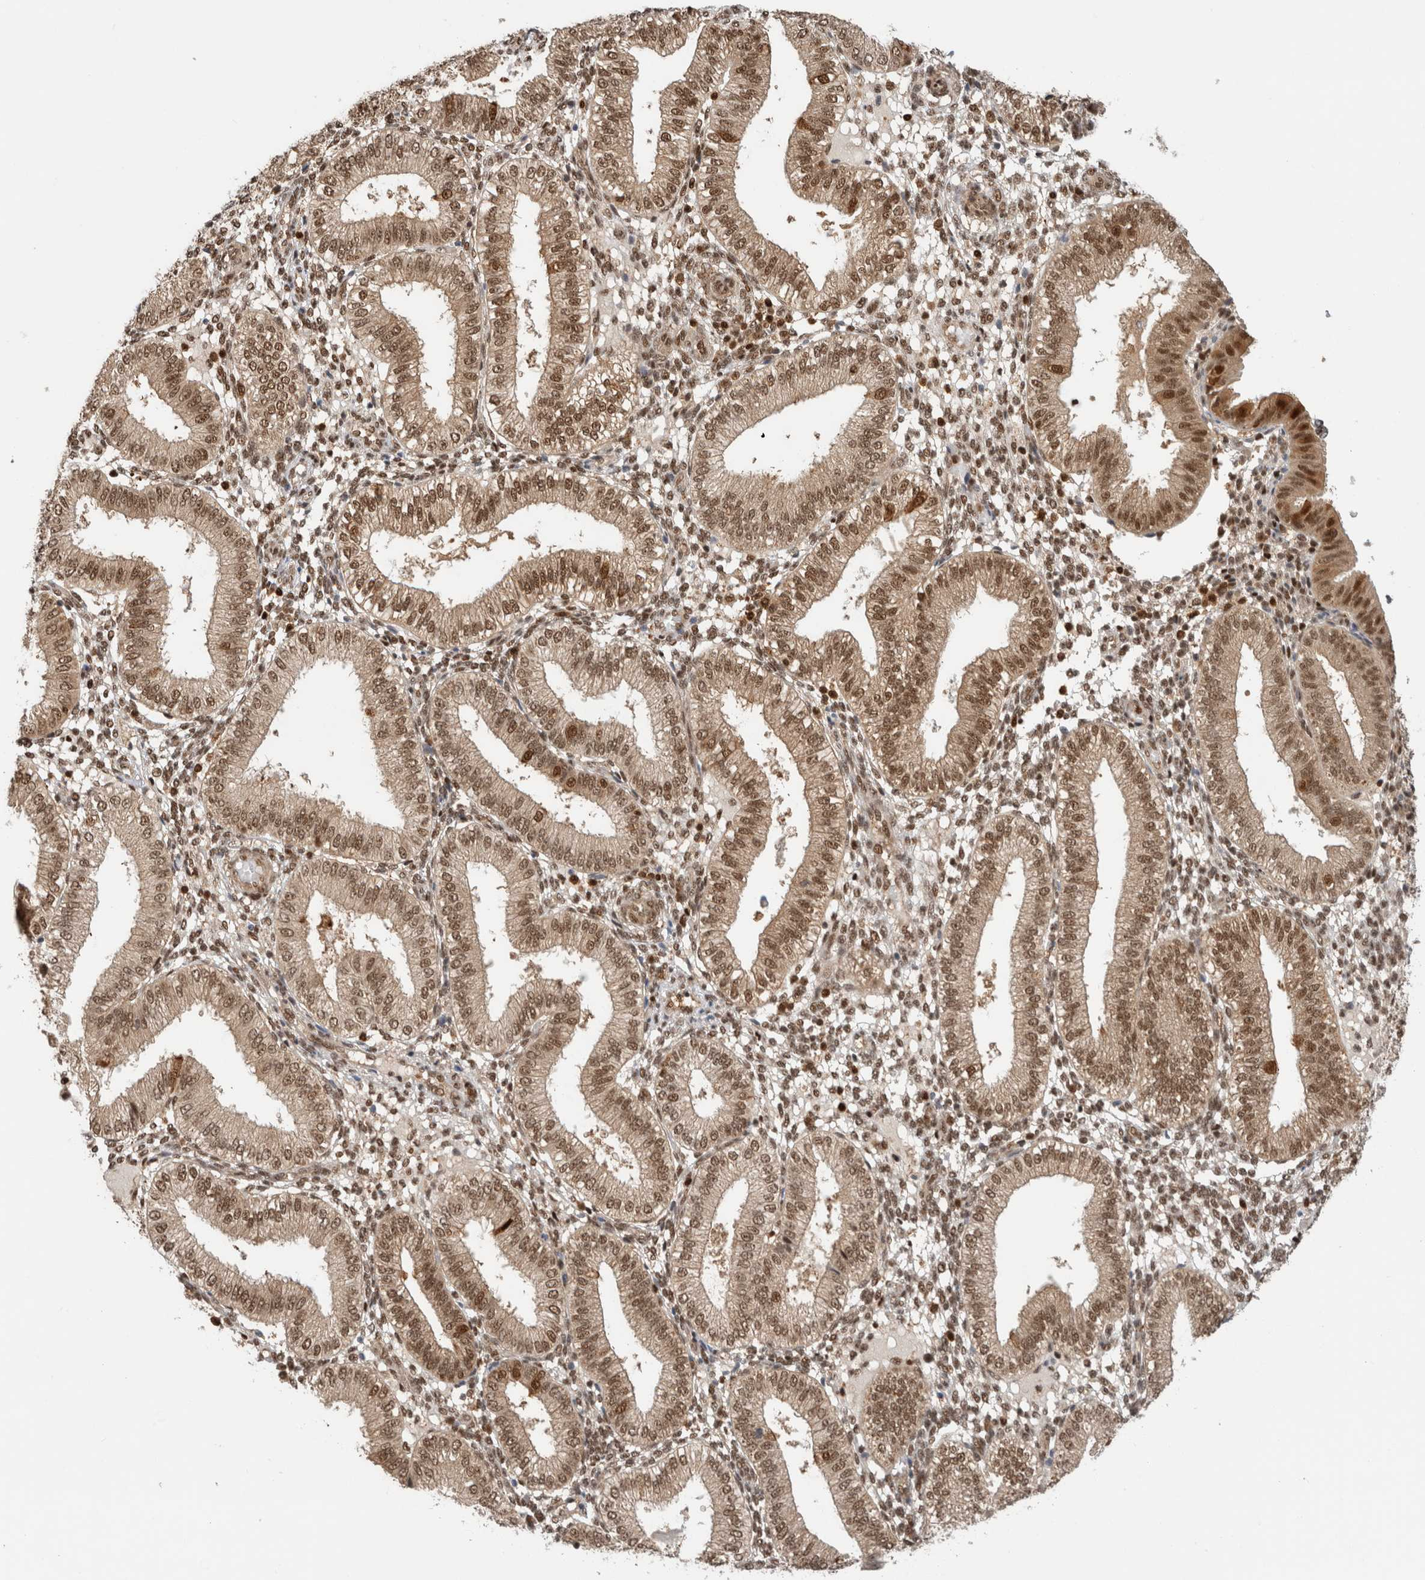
{"staining": {"intensity": "moderate", "quantity": ">75%", "location": "nuclear"}, "tissue": "endometrium", "cell_type": "Cells in endometrial stroma", "image_type": "normal", "snomed": [{"axis": "morphology", "description": "Normal tissue, NOS"}, {"axis": "topography", "description": "Endometrium"}], "caption": "A brown stain shows moderate nuclear expression of a protein in cells in endometrial stroma of normal human endometrium. (DAB (3,3'-diaminobenzidine) IHC with brightfield microscopy, high magnification).", "gene": "SNRNP40", "patient": {"sex": "female", "age": 39}}